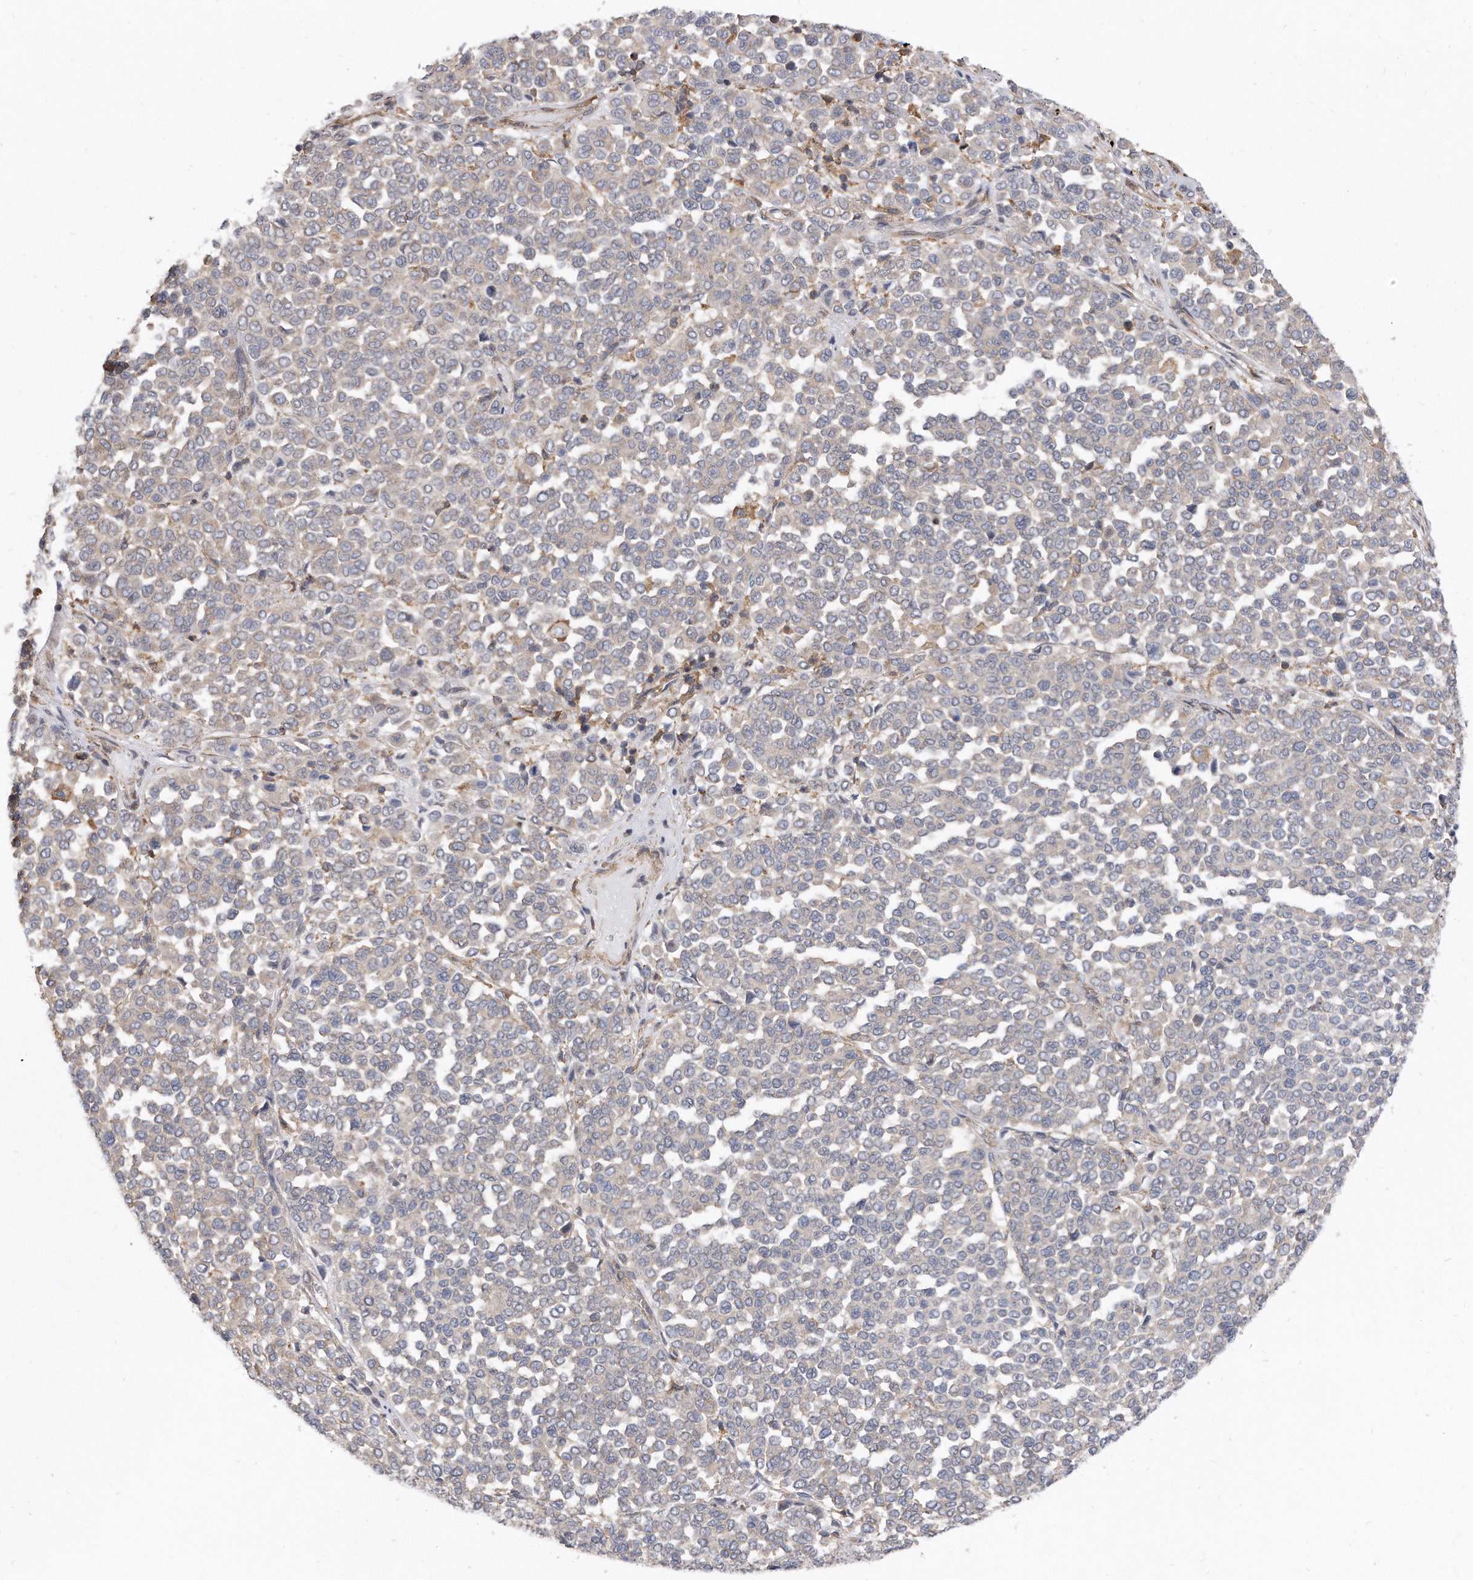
{"staining": {"intensity": "negative", "quantity": "none", "location": "none"}, "tissue": "melanoma", "cell_type": "Tumor cells", "image_type": "cancer", "snomed": [{"axis": "morphology", "description": "Malignant melanoma, Metastatic site"}, {"axis": "topography", "description": "Pancreas"}], "caption": "An image of human malignant melanoma (metastatic site) is negative for staining in tumor cells.", "gene": "TCP1", "patient": {"sex": "female", "age": 30}}